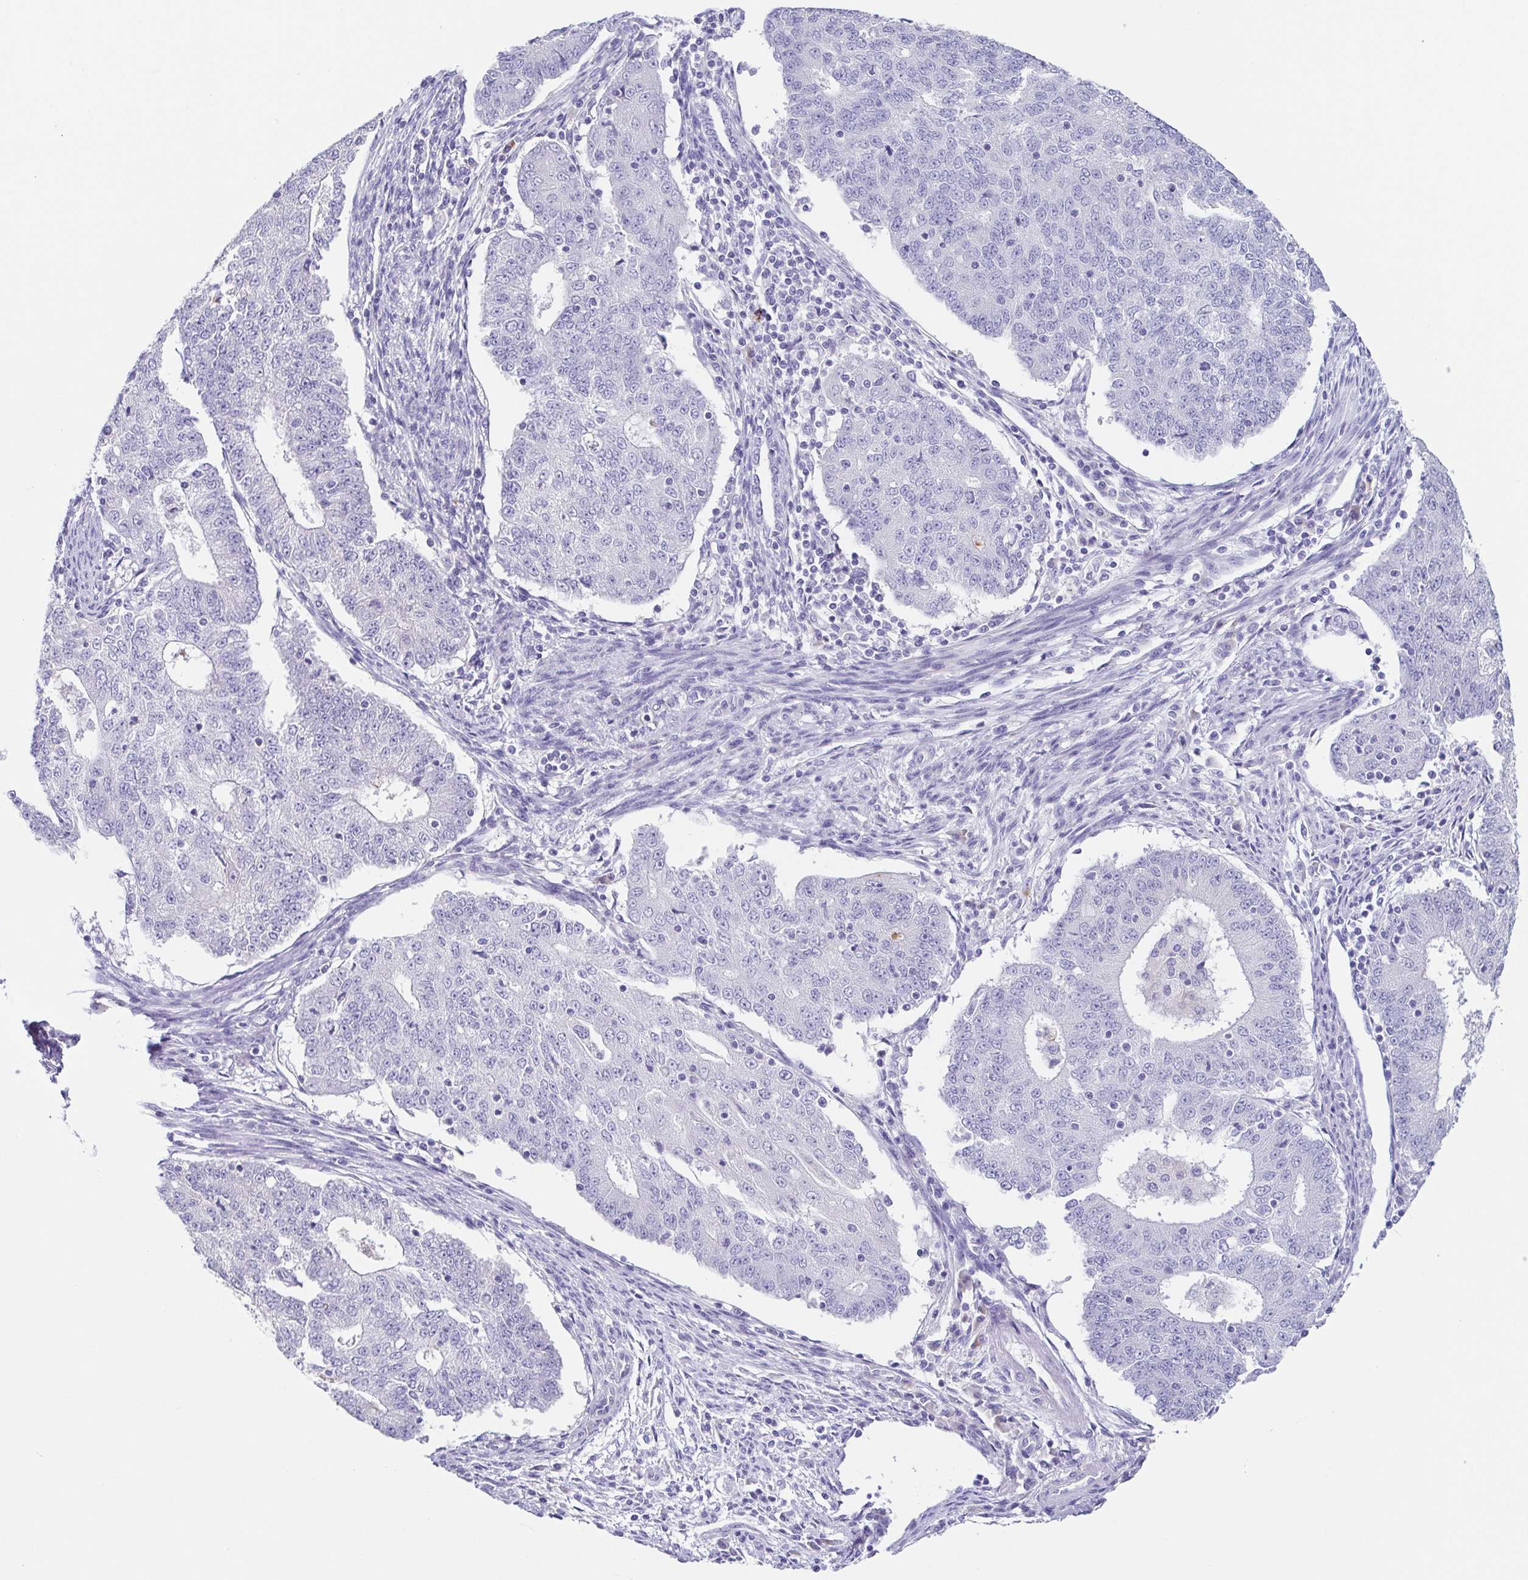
{"staining": {"intensity": "negative", "quantity": "none", "location": "none"}, "tissue": "endometrial cancer", "cell_type": "Tumor cells", "image_type": "cancer", "snomed": [{"axis": "morphology", "description": "Adenocarcinoma, NOS"}, {"axis": "topography", "description": "Endometrium"}], "caption": "DAB immunohistochemical staining of endometrial cancer (adenocarcinoma) demonstrates no significant expression in tumor cells. (Brightfield microscopy of DAB (3,3'-diaminobenzidine) immunohistochemistry (IHC) at high magnification).", "gene": "ARPP21", "patient": {"sex": "female", "age": 56}}